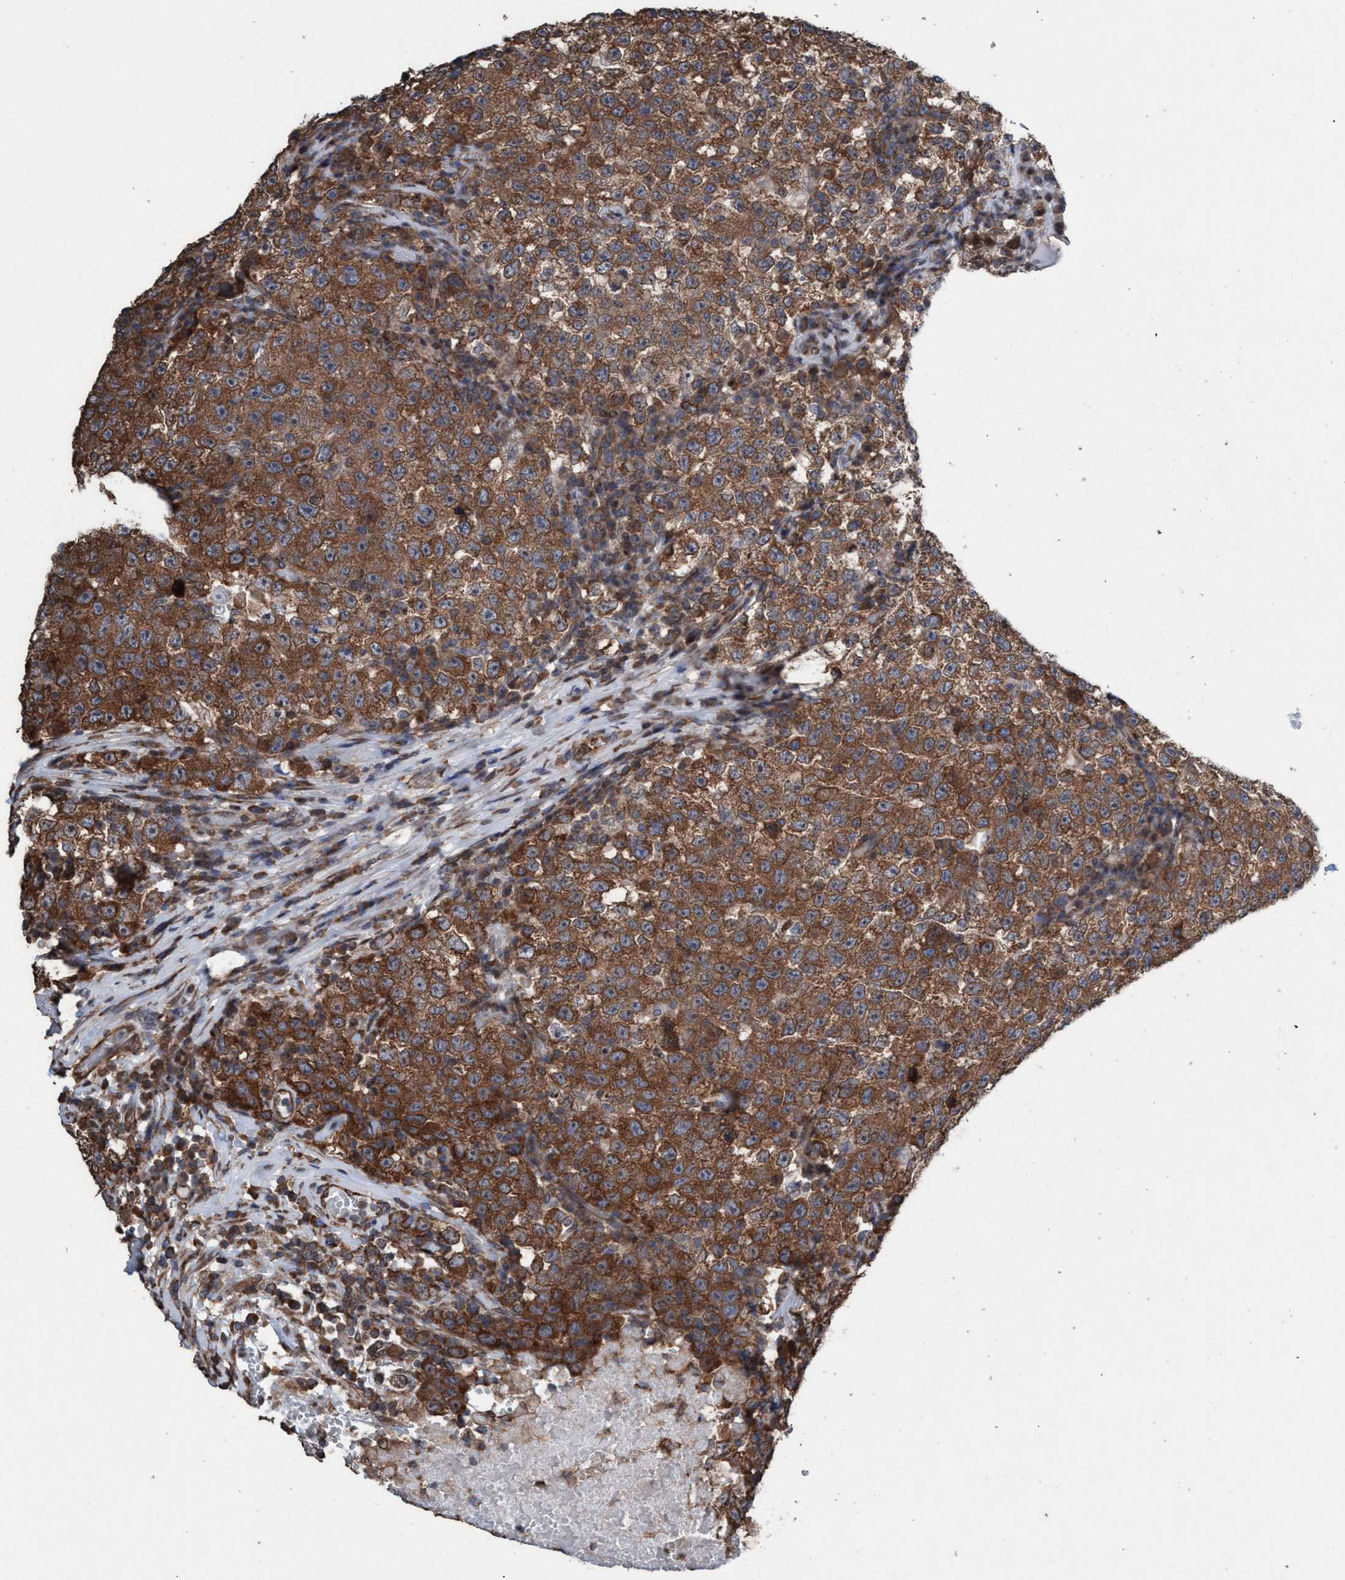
{"staining": {"intensity": "strong", "quantity": ">75%", "location": "cytoplasmic/membranous"}, "tissue": "testis cancer", "cell_type": "Tumor cells", "image_type": "cancer", "snomed": [{"axis": "morphology", "description": "Seminoma, NOS"}, {"axis": "topography", "description": "Testis"}], "caption": "Immunohistochemistry (IHC) image of neoplastic tissue: testis cancer (seminoma) stained using IHC shows high levels of strong protein expression localized specifically in the cytoplasmic/membranous of tumor cells, appearing as a cytoplasmic/membranous brown color.", "gene": "METAP2", "patient": {"sex": "male", "age": 22}}